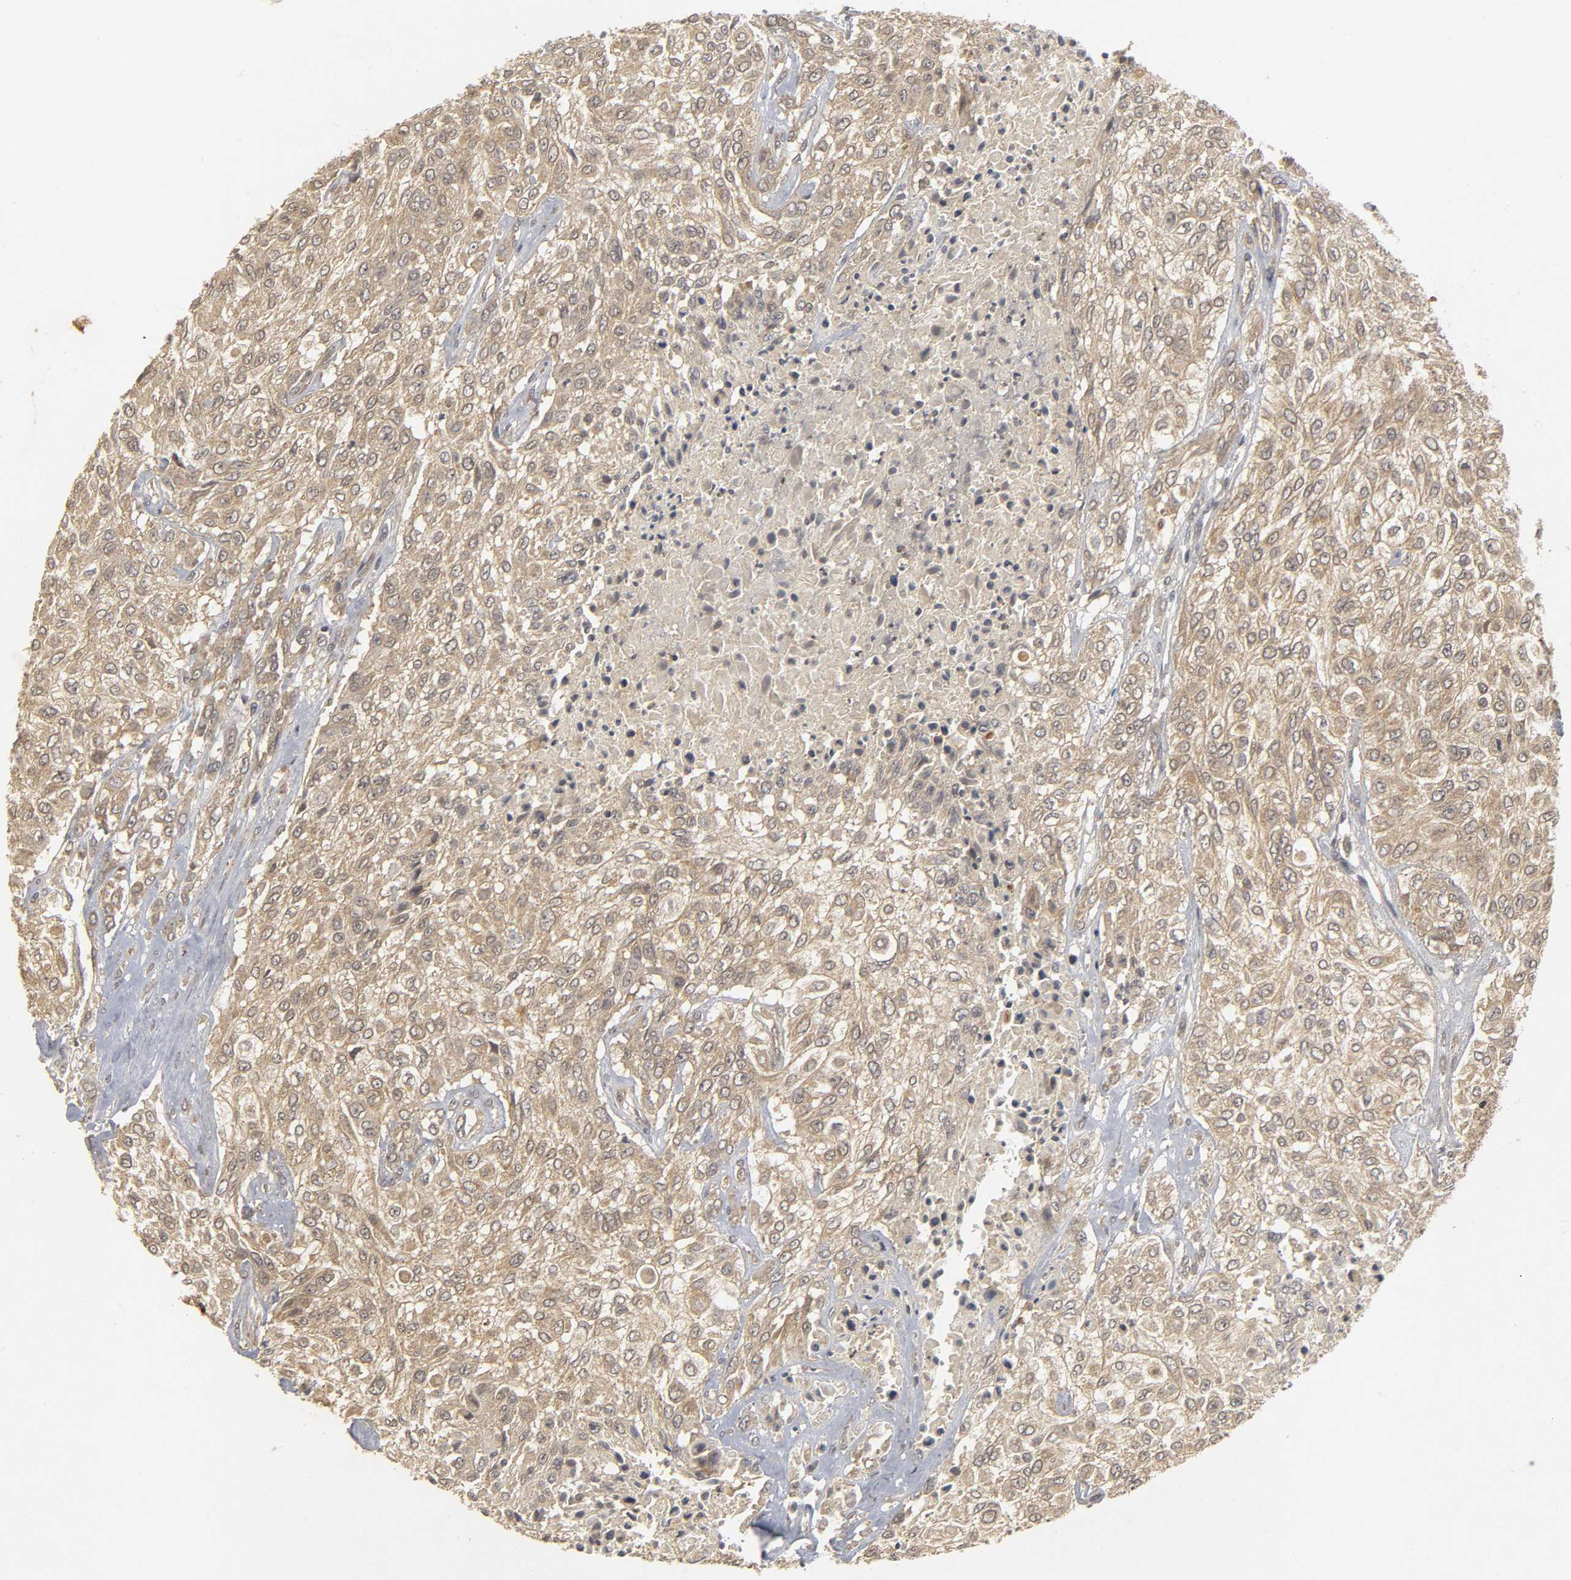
{"staining": {"intensity": "weak", "quantity": ">75%", "location": "cytoplasmic/membranous"}, "tissue": "urothelial cancer", "cell_type": "Tumor cells", "image_type": "cancer", "snomed": [{"axis": "morphology", "description": "Urothelial carcinoma, High grade"}, {"axis": "topography", "description": "Urinary bladder"}], "caption": "This is a micrograph of immunohistochemistry staining of urothelial cancer, which shows weak expression in the cytoplasmic/membranous of tumor cells.", "gene": "TRAF6", "patient": {"sex": "male", "age": 57}}